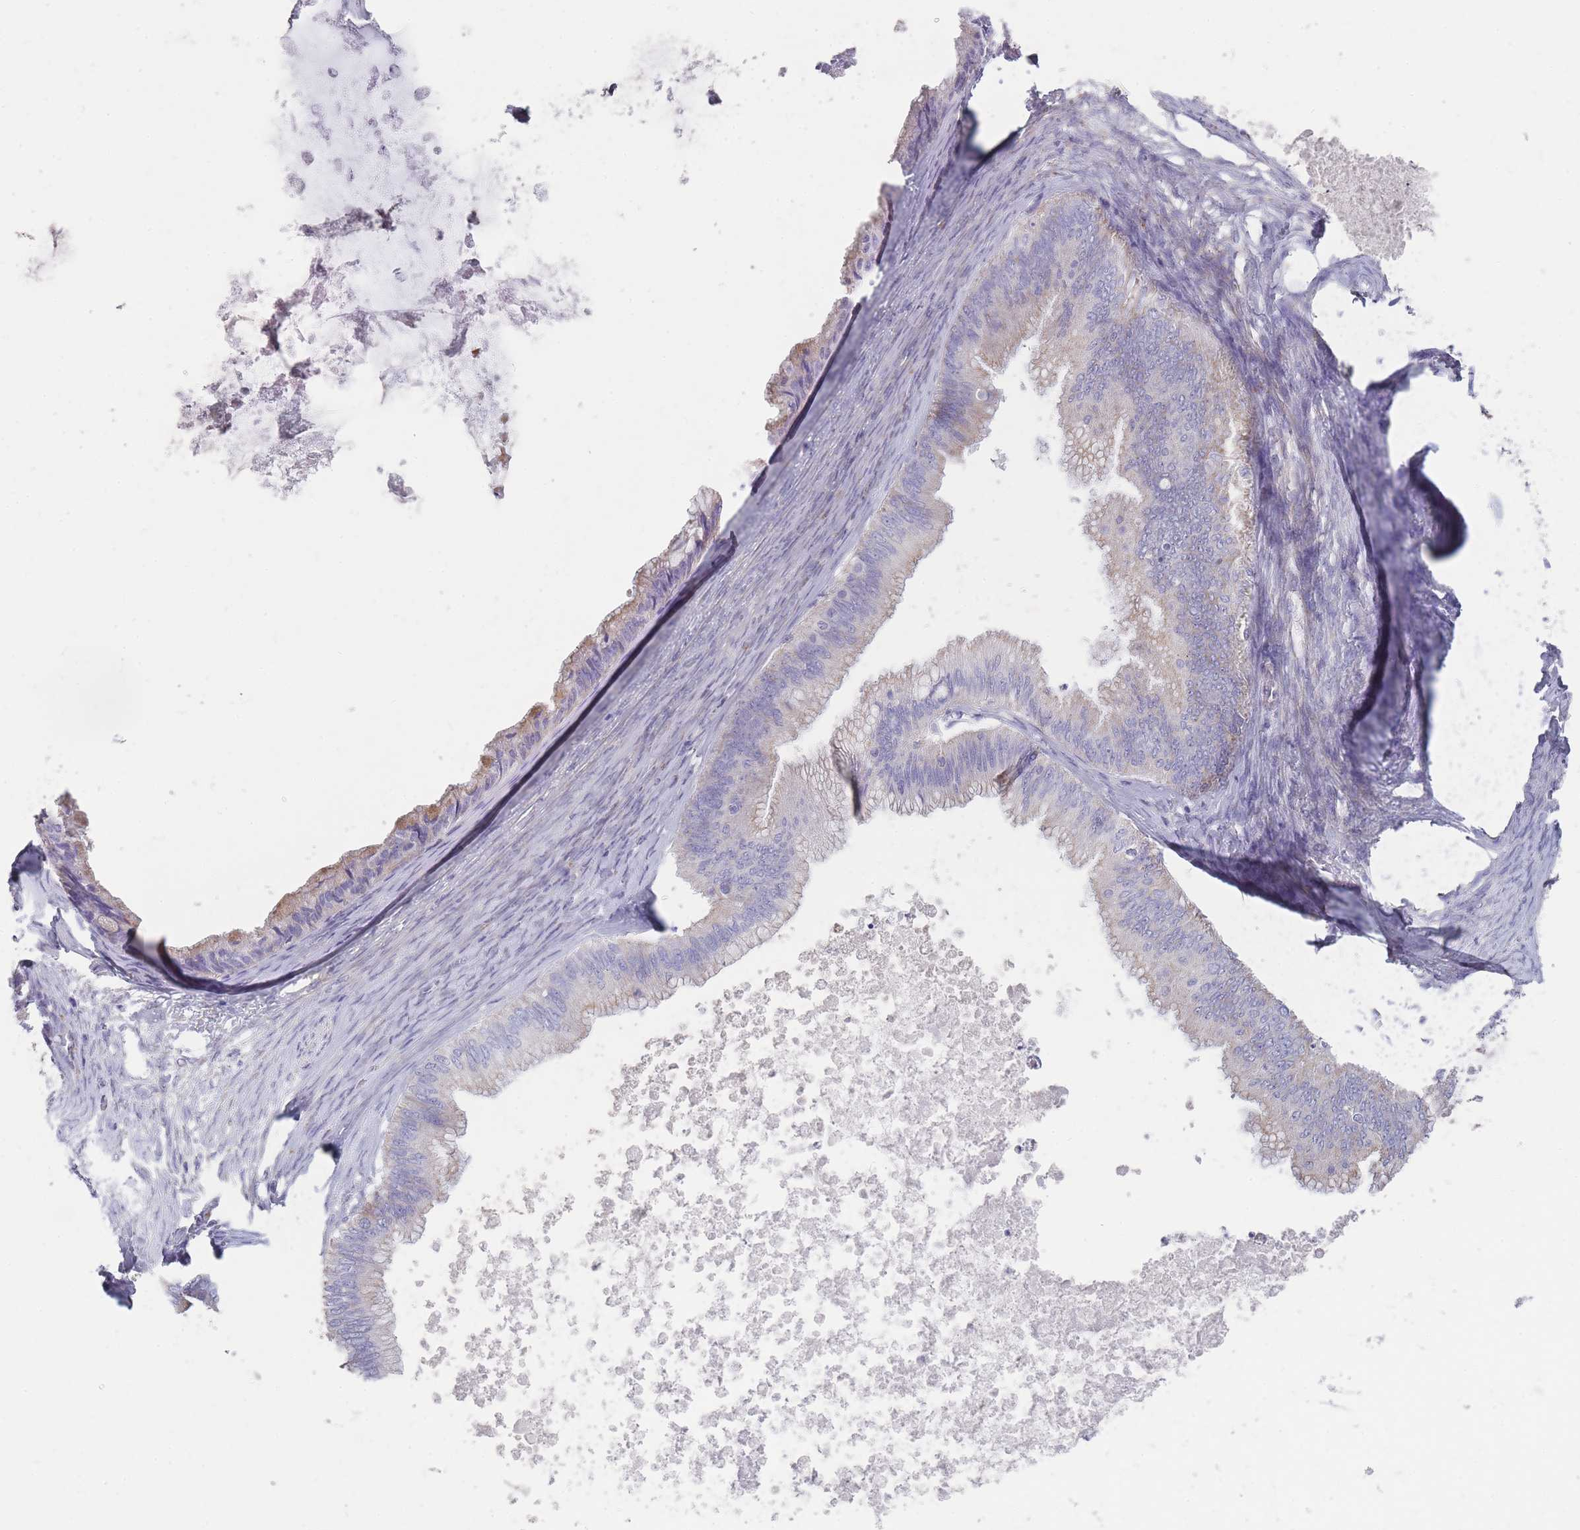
{"staining": {"intensity": "moderate", "quantity": "25%-75%", "location": "cytoplasmic/membranous"}, "tissue": "ovarian cancer", "cell_type": "Tumor cells", "image_type": "cancer", "snomed": [{"axis": "morphology", "description": "Cystadenocarcinoma, mucinous, NOS"}, {"axis": "topography", "description": "Ovary"}], "caption": "Human ovarian cancer (mucinous cystadenocarcinoma) stained with a protein marker displays moderate staining in tumor cells.", "gene": "ZBTB24", "patient": {"sex": "female", "age": 35}}